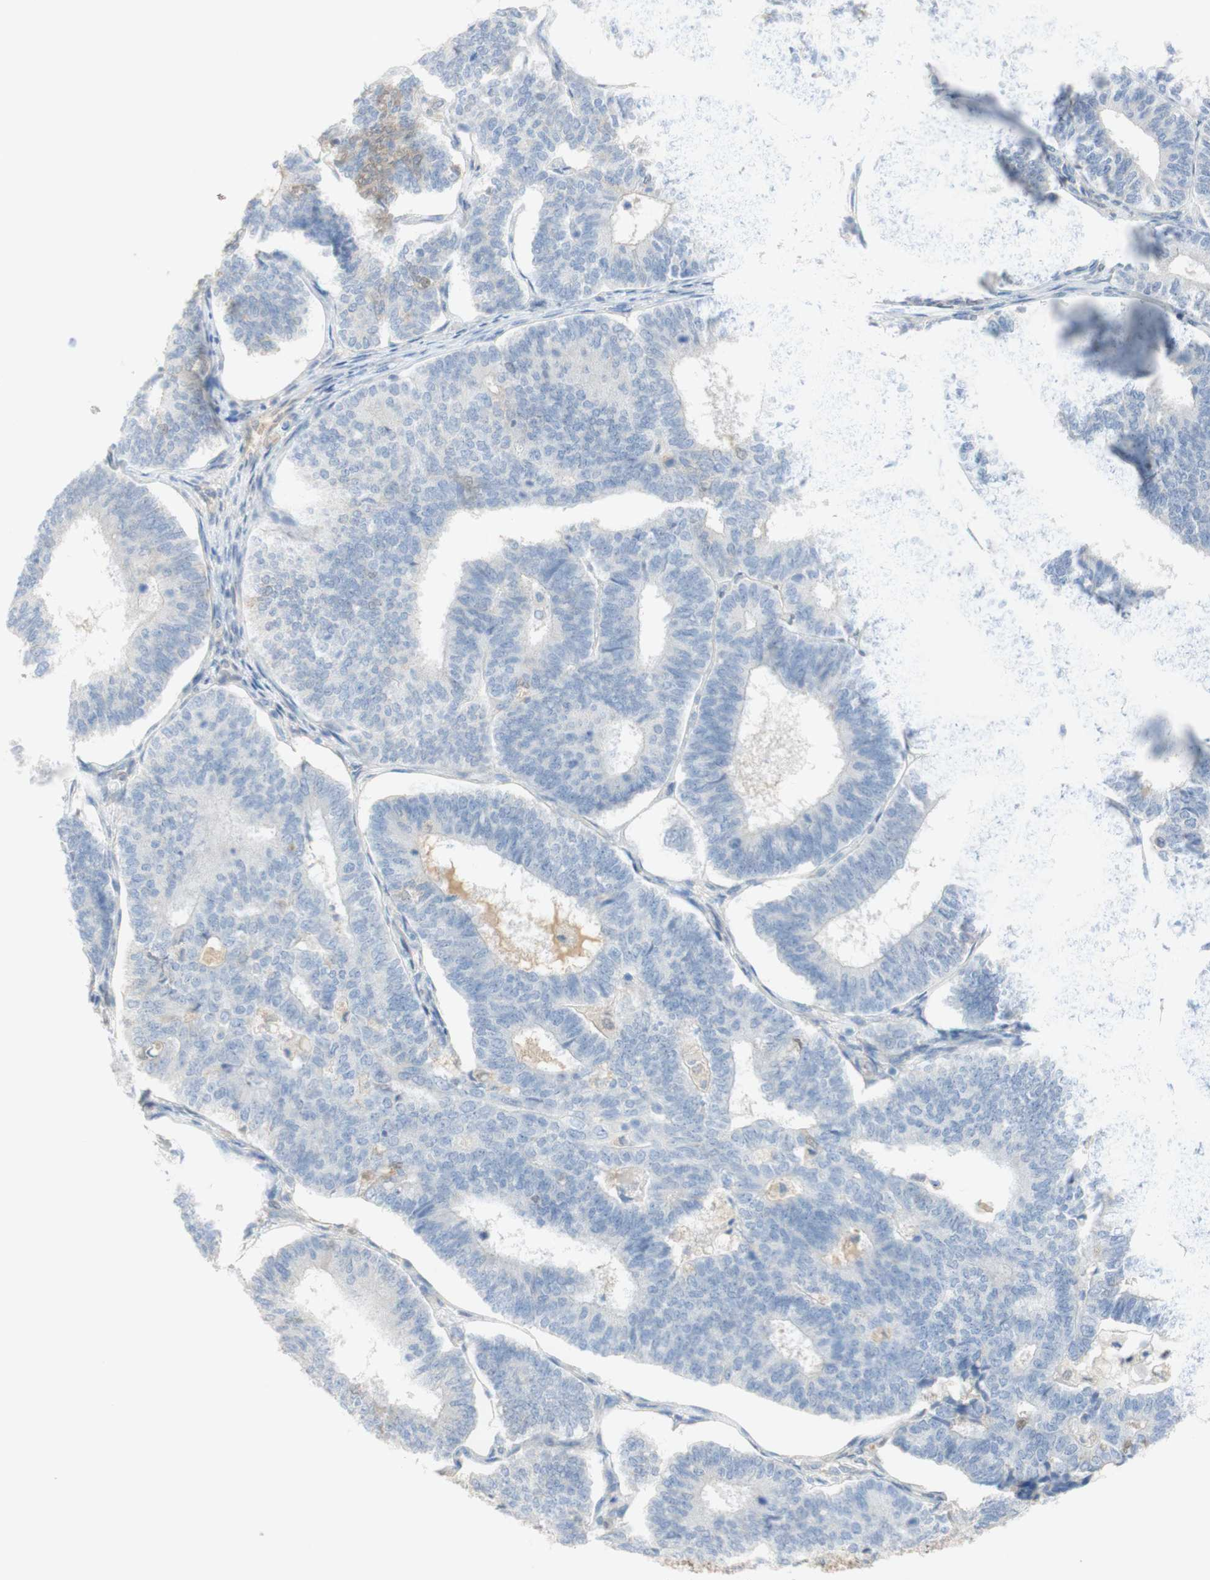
{"staining": {"intensity": "negative", "quantity": "none", "location": "none"}, "tissue": "endometrial cancer", "cell_type": "Tumor cells", "image_type": "cancer", "snomed": [{"axis": "morphology", "description": "Adenocarcinoma, NOS"}, {"axis": "topography", "description": "Endometrium"}], "caption": "Immunohistochemical staining of endometrial cancer reveals no significant staining in tumor cells.", "gene": "SELENBP1", "patient": {"sex": "female", "age": 70}}